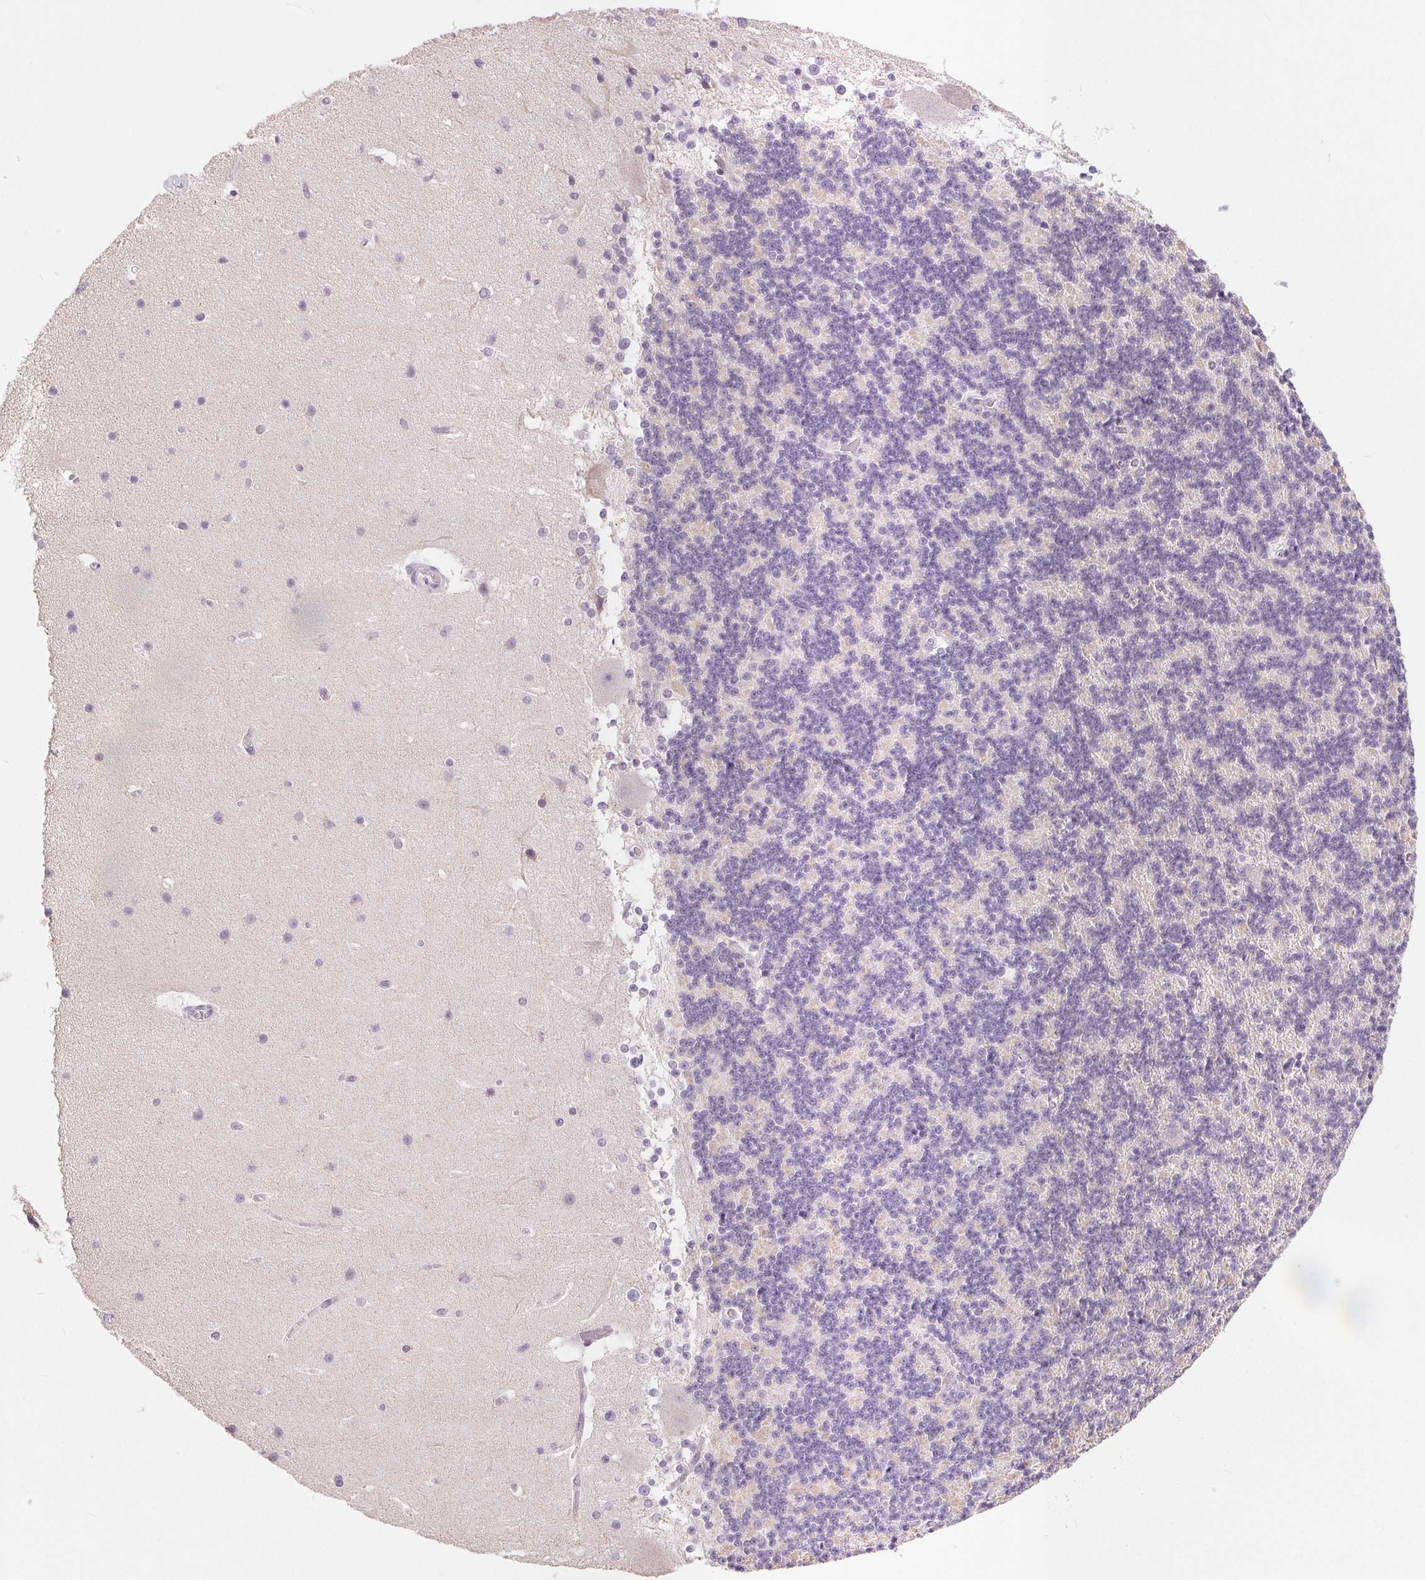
{"staining": {"intensity": "negative", "quantity": "none", "location": "none"}, "tissue": "cerebellum", "cell_type": "Cells in granular layer", "image_type": "normal", "snomed": [{"axis": "morphology", "description": "Normal tissue, NOS"}, {"axis": "topography", "description": "Cerebellum"}], "caption": "Immunohistochemistry of normal human cerebellum reveals no expression in cells in granular layer. The staining is performed using DAB (3,3'-diaminobenzidine) brown chromogen with nuclei counter-stained in using hematoxylin.", "gene": "POU2F2", "patient": {"sex": "female", "age": 19}}